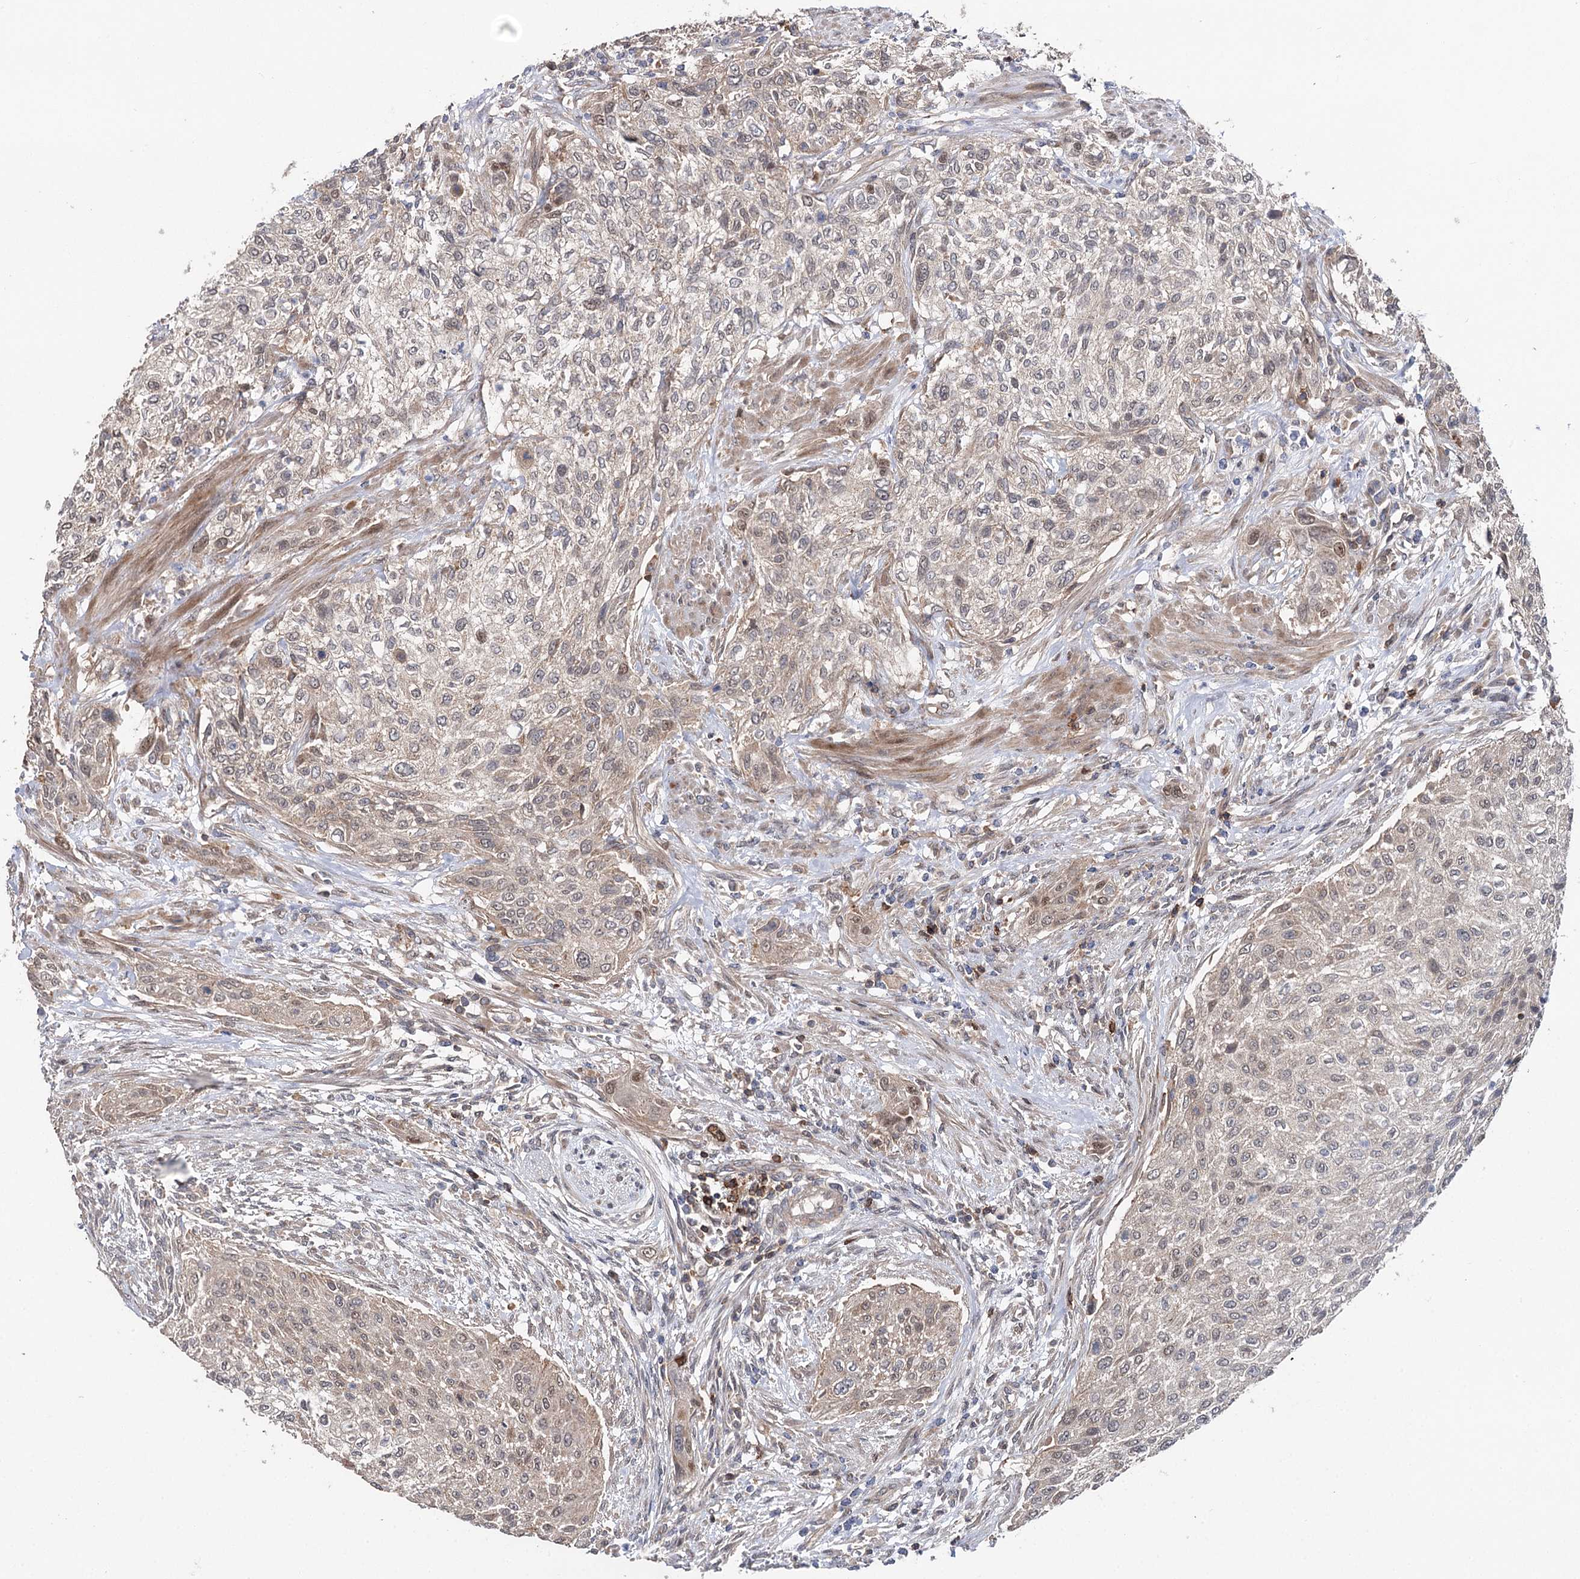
{"staining": {"intensity": "weak", "quantity": "25%-75%", "location": "cytoplasmic/membranous,nuclear"}, "tissue": "urothelial cancer", "cell_type": "Tumor cells", "image_type": "cancer", "snomed": [{"axis": "morphology", "description": "Urothelial carcinoma, High grade"}, {"axis": "topography", "description": "Urinary bladder"}], "caption": "Human urothelial cancer stained with a brown dye demonstrates weak cytoplasmic/membranous and nuclear positive staining in about 25%-75% of tumor cells.", "gene": "STX6", "patient": {"sex": "male", "age": 35}}